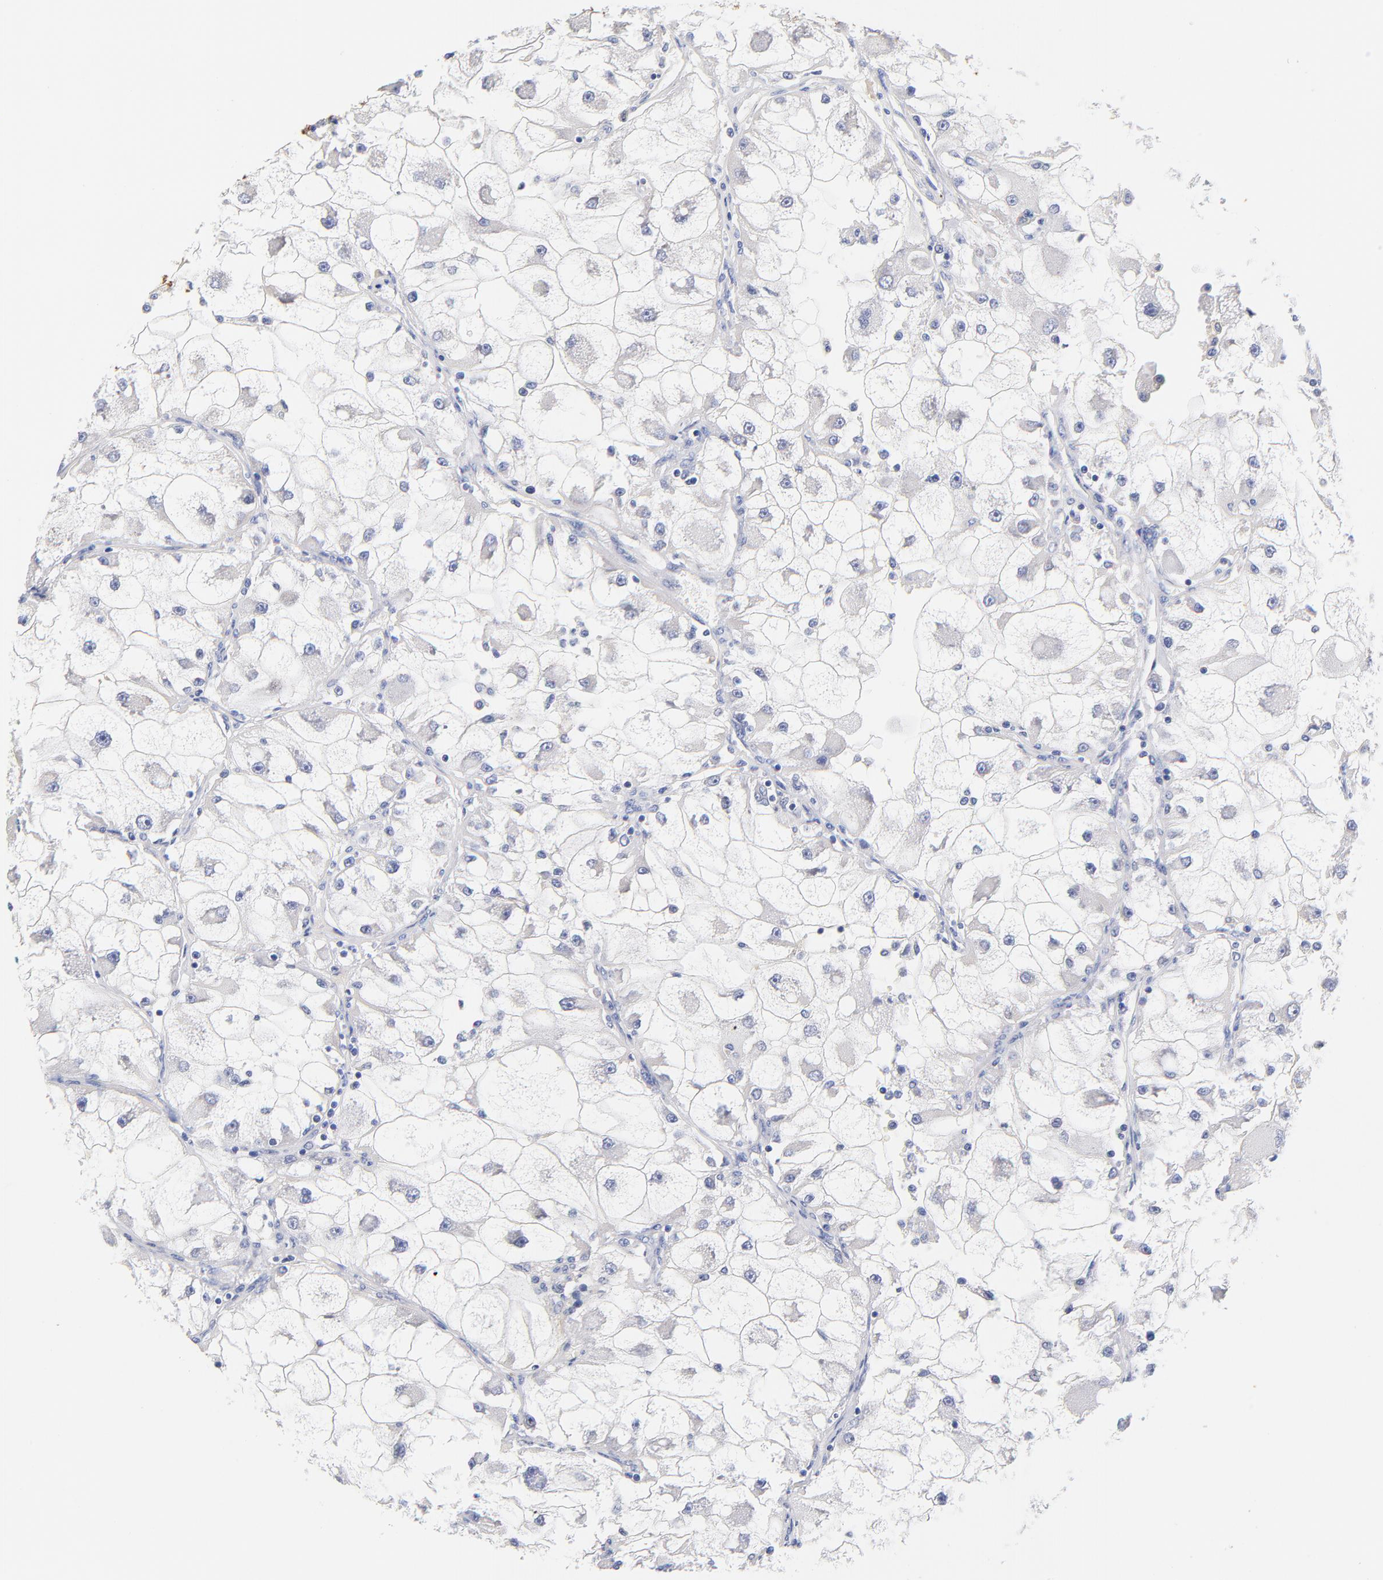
{"staining": {"intensity": "negative", "quantity": "none", "location": "none"}, "tissue": "renal cancer", "cell_type": "Tumor cells", "image_type": "cancer", "snomed": [{"axis": "morphology", "description": "Adenocarcinoma, NOS"}, {"axis": "topography", "description": "Kidney"}], "caption": "Histopathology image shows no protein staining in tumor cells of renal cancer tissue.", "gene": "TWNK", "patient": {"sex": "female", "age": 73}}